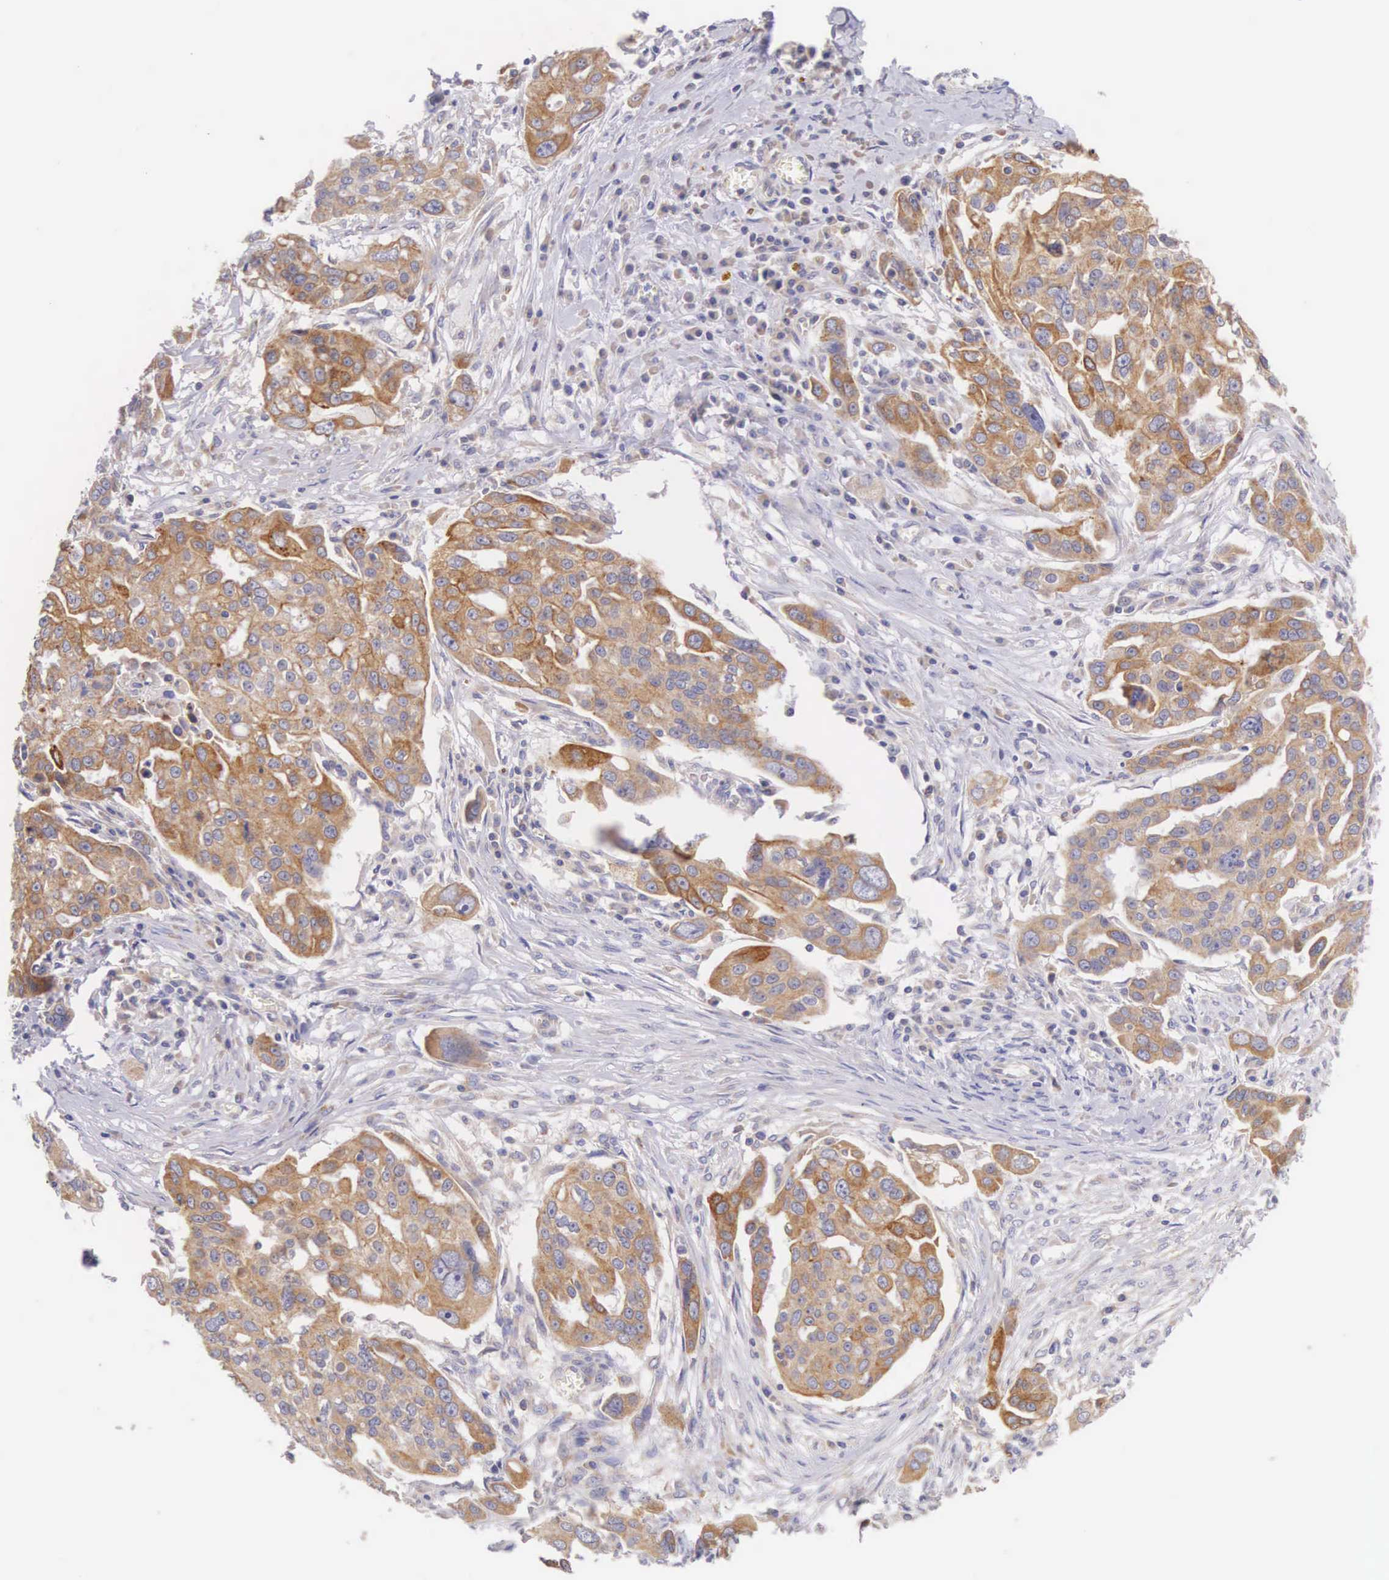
{"staining": {"intensity": "moderate", "quantity": ">75%", "location": "cytoplasmic/membranous"}, "tissue": "ovarian cancer", "cell_type": "Tumor cells", "image_type": "cancer", "snomed": [{"axis": "morphology", "description": "Carcinoma, endometroid"}, {"axis": "topography", "description": "Ovary"}], "caption": "Protein expression analysis of human ovarian endometroid carcinoma reveals moderate cytoplasmic/membranous staining in approximately >75% of tumor cells. (DAB (3,3'-diaminobenzidine) = brown stain, brightfield microscopy at high magnification).", "gene": "NSDHL", "patient": {"sex": "female", "age": 75}}